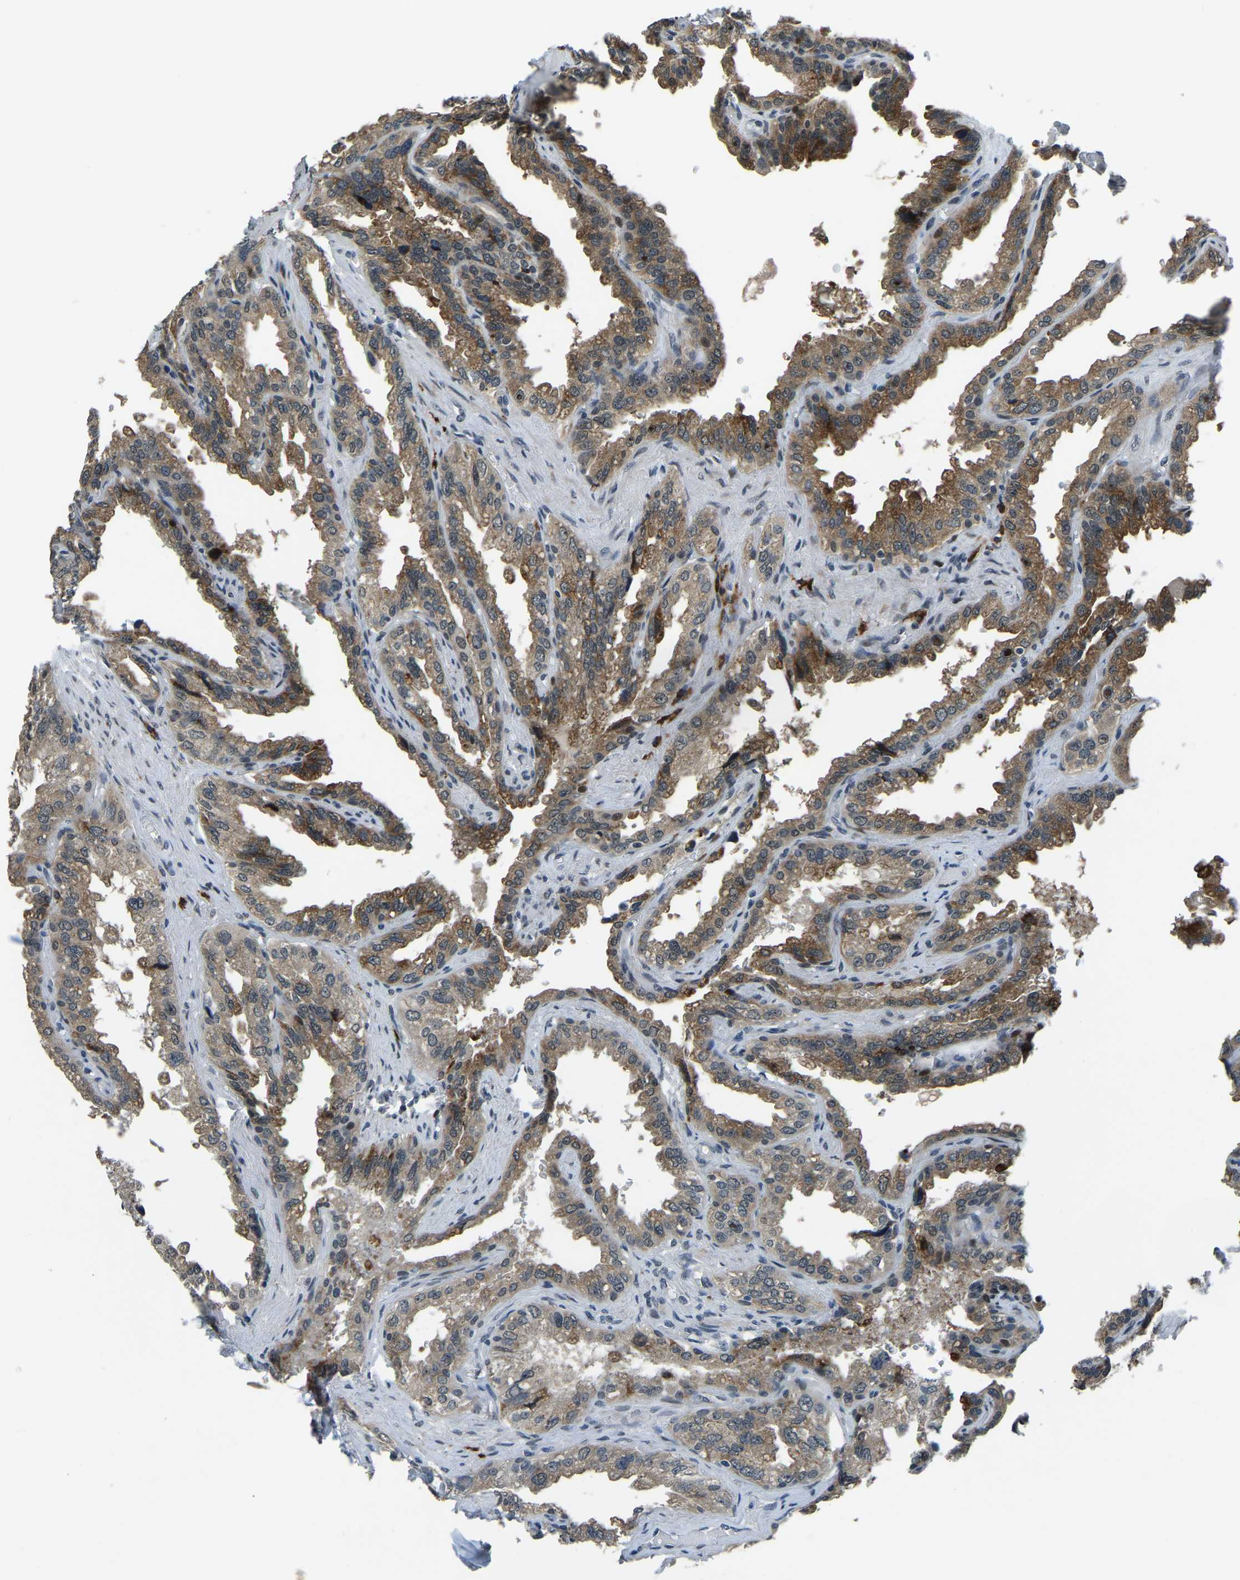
{"staining": {"intensity": "moderate", "quantity": ">75%", "location": "cytoplasmic/membranous"}, "tissue": "seminal vesicle", "cell_type": "Glandular cells", "image_type": "normal", "snomed": [{"axis": "morphology", "description": "Normal tissue, NOS"}, {"axis": "topography", "description": "Seminal veicle"}], "caption": "Moderate cytoplasmic/membranous staining for a protein is seen in approximately >75% of glandular cells of normal seminal vesicle using IHC.", "gene": "ING2", "patient": {"sex": "male", "age": 68}}